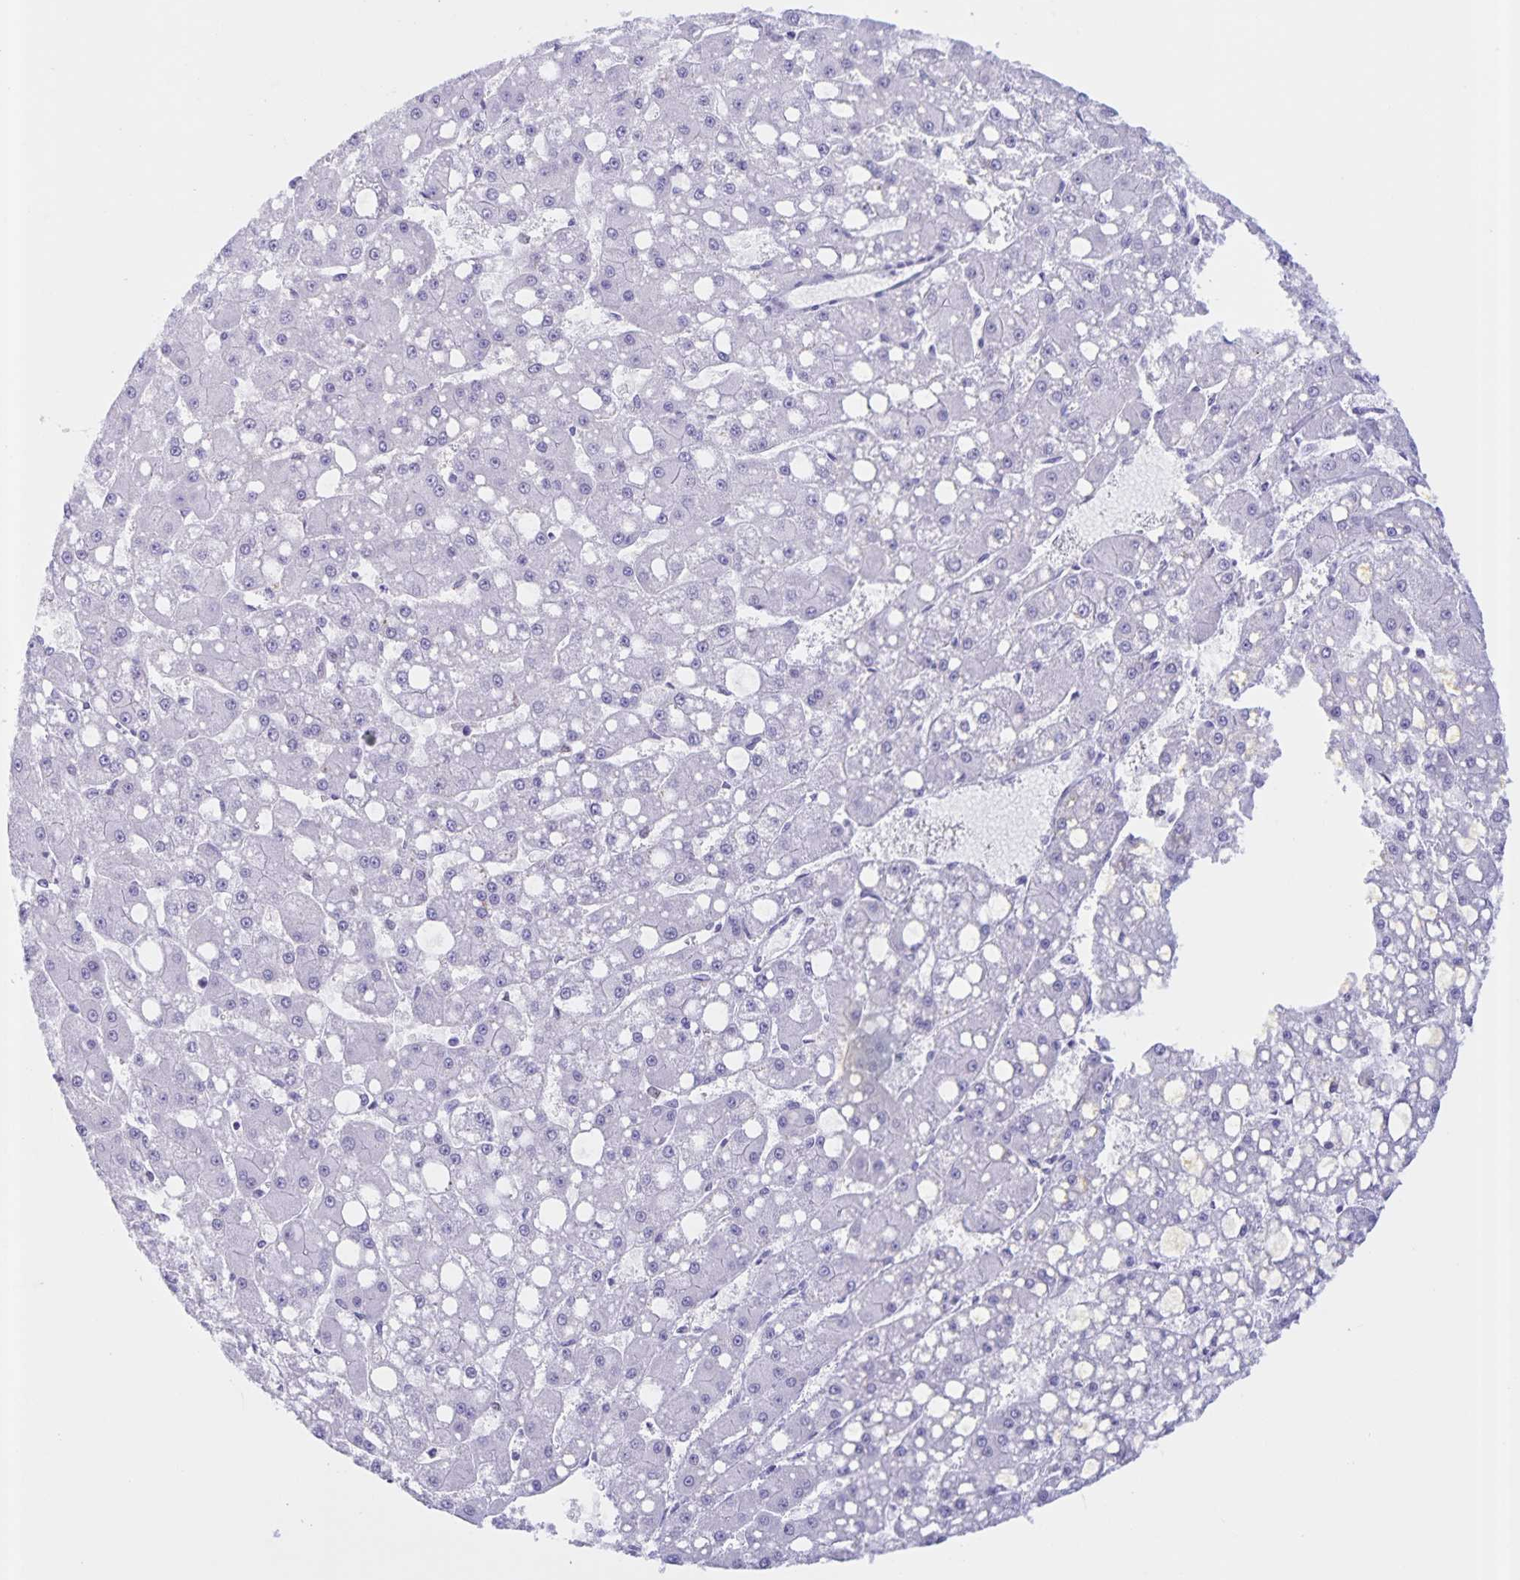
{"staining": {"intensity": "negative", "quantity": "none", "location": "none"}, "tissue": "liver cancer", "cell_type": "Tumor cells", "image_type": "cancer", "snomed": [{"axis": "morphology", "description": "Carcinoma, Hepatocellular, NOS"}, {"axis": "topography", "description": "Liver"}], "caption": "There is no significant expression in tumor cells of liver cancer.", "gene": "TGIF2LX", "patient": {"sex": "male", "age": 67}}